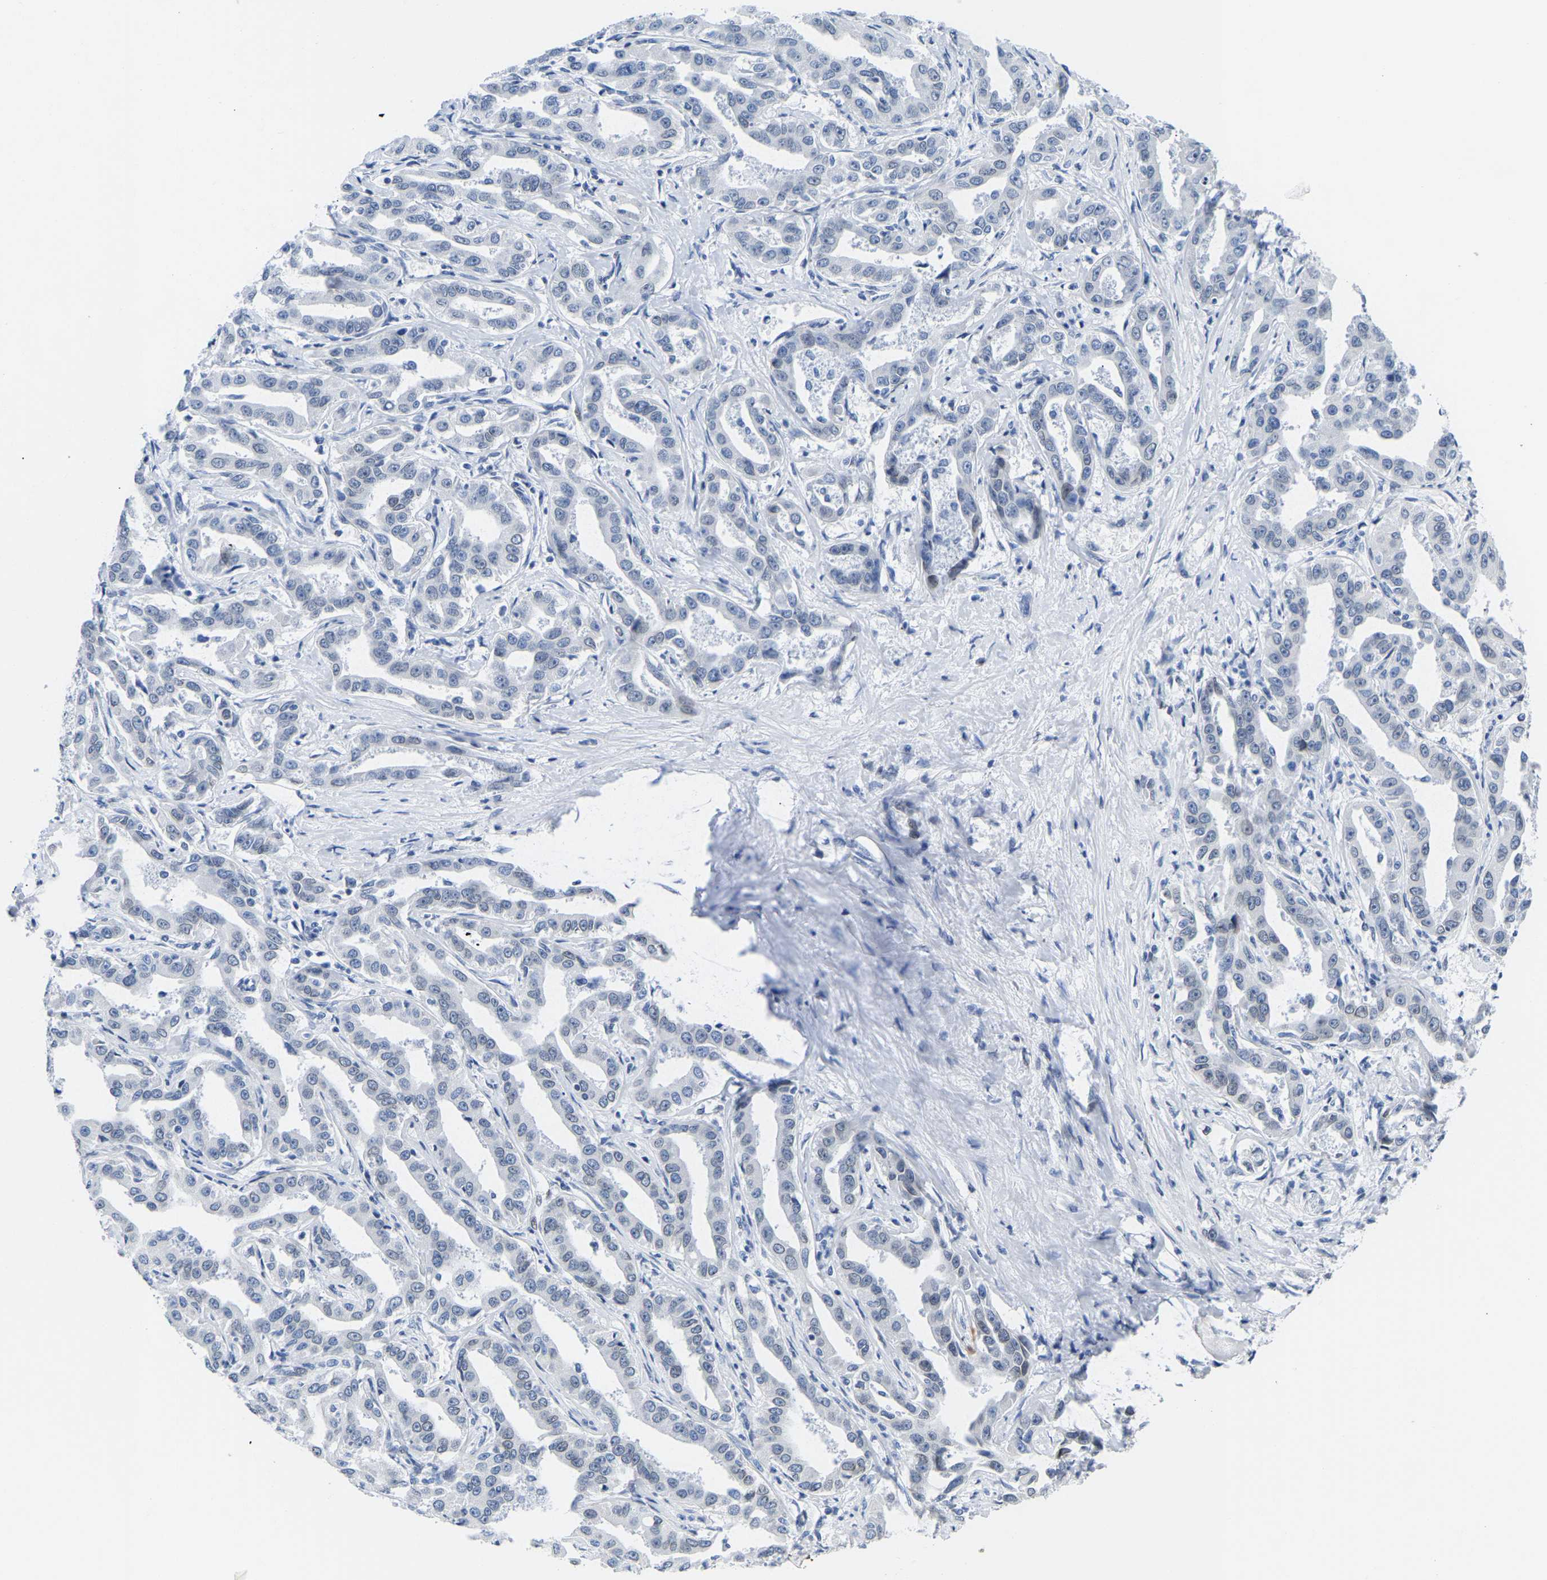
{"staining": {"intensity": "negative", "quantity": "none", "location": "none"}, "tissue": "liver cancer", "cell_type": "Tumor cells", "image_type": "cancer", "snomed": [{"axis": "morphology", "description": "Cholangiocarcinoma"}, {"axis": "topography", "description": "Liver"}], "caption": "A high-resolution histopathology image shows immunohistochemistry staining of liver cholangiocarcinoma, which exhibits no significant staining in tumor cells. (DAB IHC, high magnification).", "gene": "UPK3A", "patient": {"sex": "male", "age": 59}}